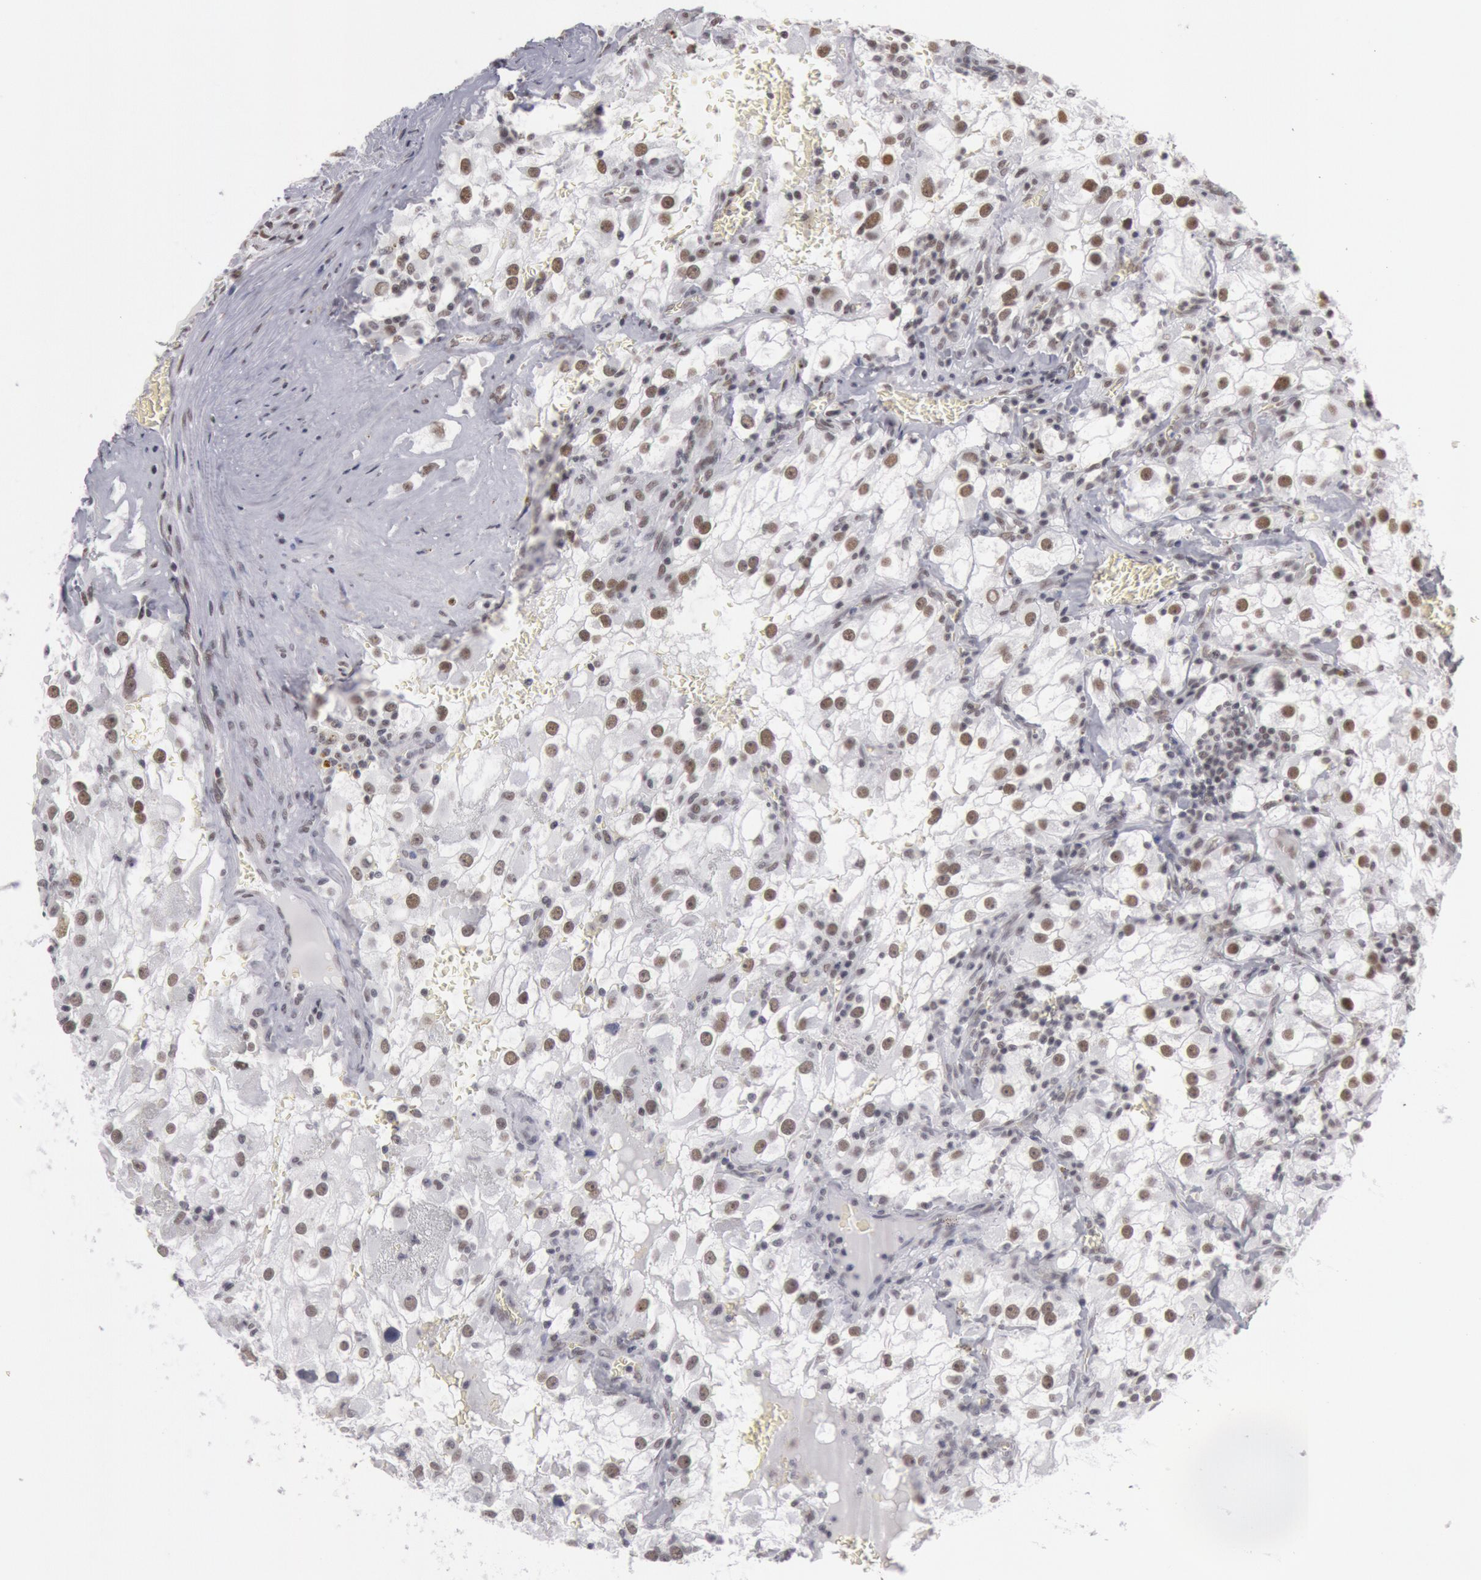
{"staining": {"intensity": "moderate", "quantity": "25%-75%", "location": "nuclear"}, "tissue": "renal cancer", "cell_type": "Tumor cells", "image_type": "cancer", "snomed": [{"axis": "morphology", "description": "Adenocarcinoma, NOS"}, {"axis": "topography", "description": "Kidney"}], "caption": "Immunohistochemical staining of human renal cancer (adenocarcinoma) shows medium levels of moderate nuclear protein staining in about 25%-75% of tumor cells.", "gene": "ESS2", "patient": {"sex": "female", "age": 52}}